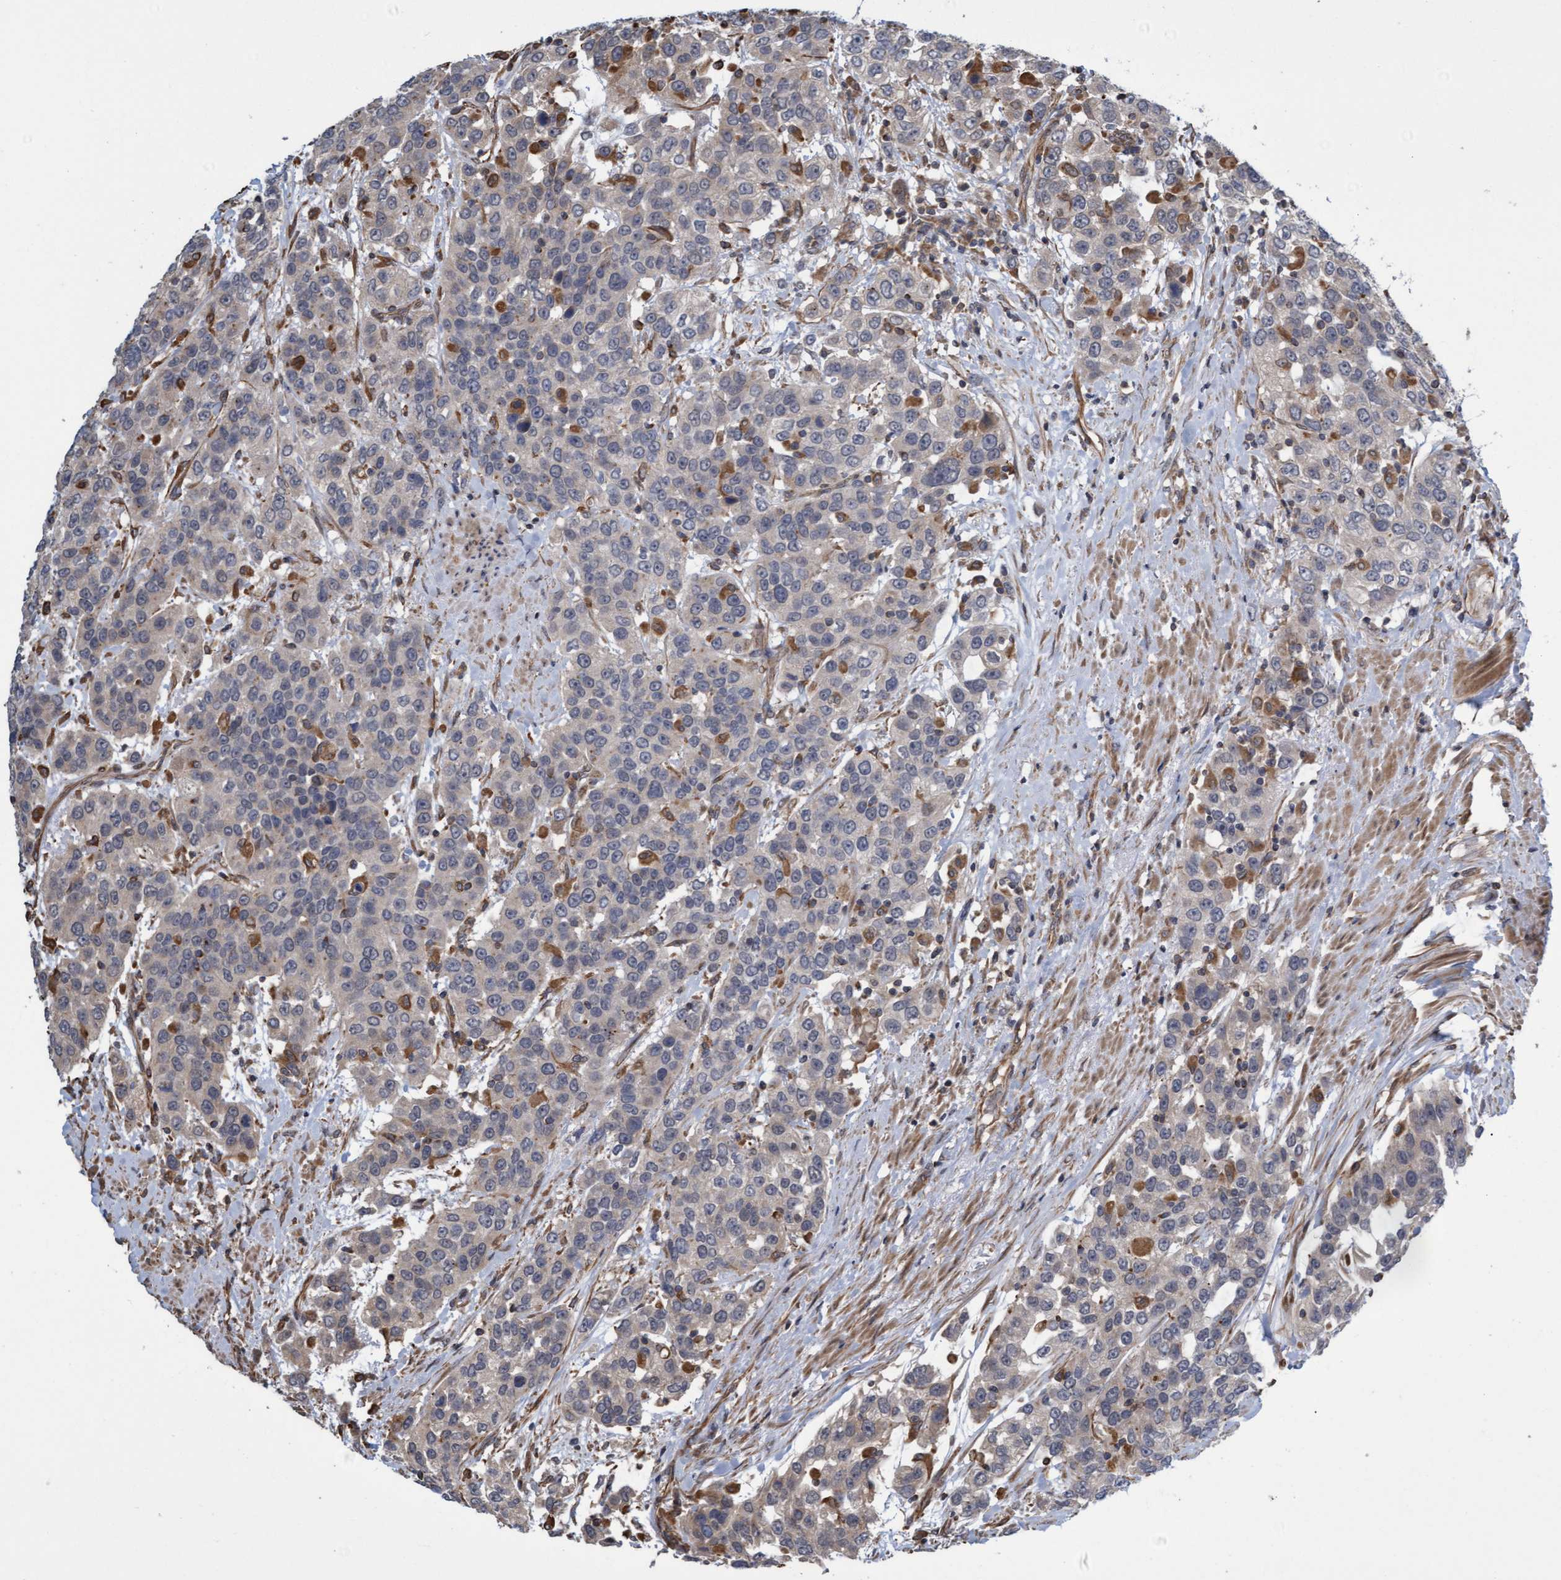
{"staining": {"intensity": "weak", "quantity": "<25%", "location": "cytoplasmic/membranous"}, "tissue": "urothelial cancer", "cell_type": "Tumor cells", "image_type": "cancer", "snomed": [{"axis": "morphology", "description": "Urothelial carcinoma, High grade"}, {"axis": "topography", "description": "Urinary bladder"}], "caption": "A high-resolution photomicrograph shows immunohistochemistry staining of urothelial carcinoma (high-grade), which exhibits no significant expression in tumor cells. Brightfield microscopy of IHC stained with DAB (brown) and hematoxylin (blue), captured at high magnification.", "gene": "TNFRSF10B", "patient": {"sex": "female", "age": 80}}